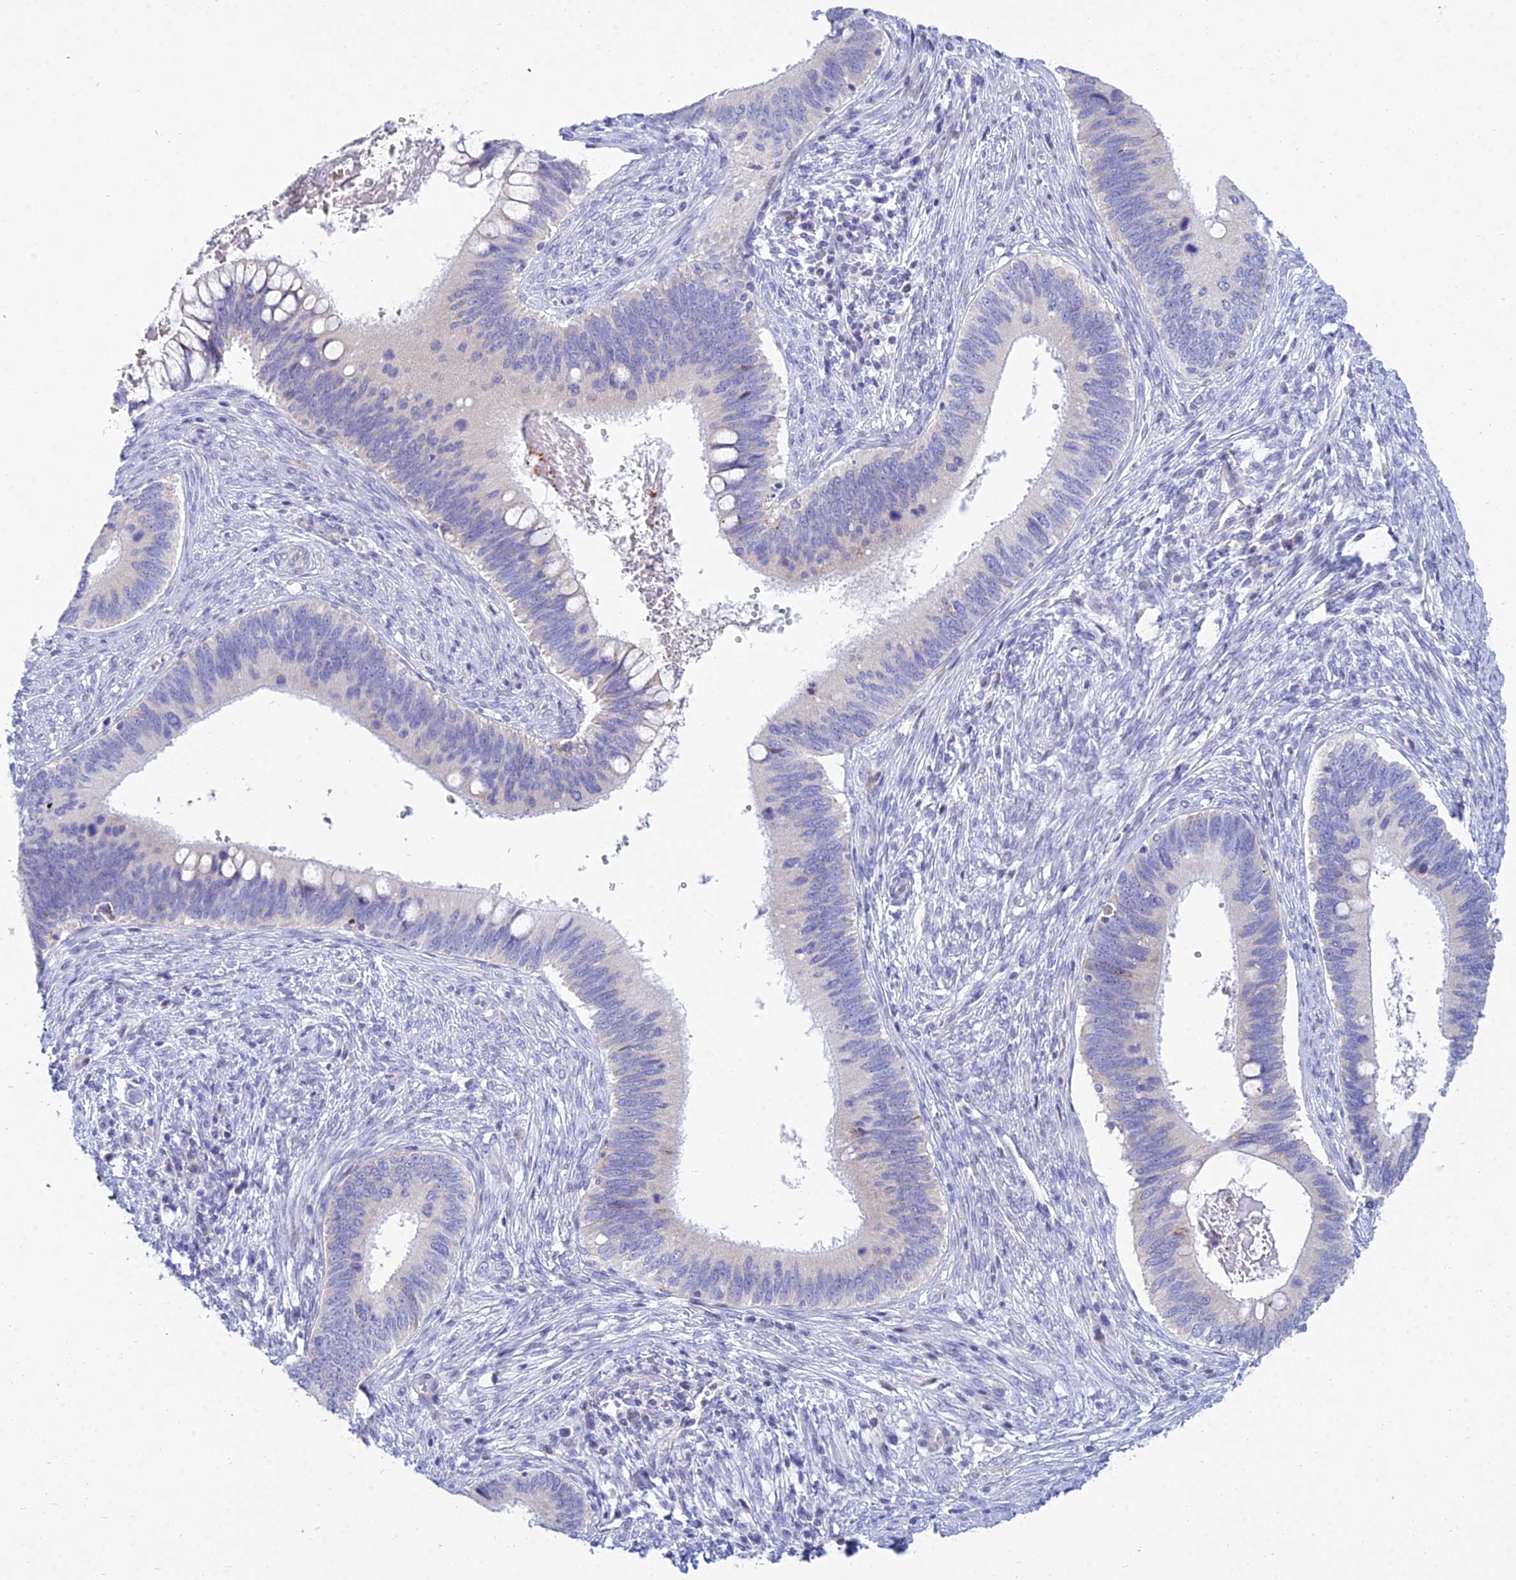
{"staining": {"intensity": "negative", "quantity": "none", "location": "none"}, "tissue": "cervical cancer", "cell_type": "Tumor cells", "image_type": "cancer", "snomed": [{"axis": "morphology", "description": "Adenocarcinoma, NOS"}, {"axis": "topography", "description": "Cervix"}], "caption": "IHC histopathology image of cervical cancer stained for a protein (brown), which reveals no staining in tumor cells.", "gene": "PRR13", "patient": {"sex": "female", "age": 42}}